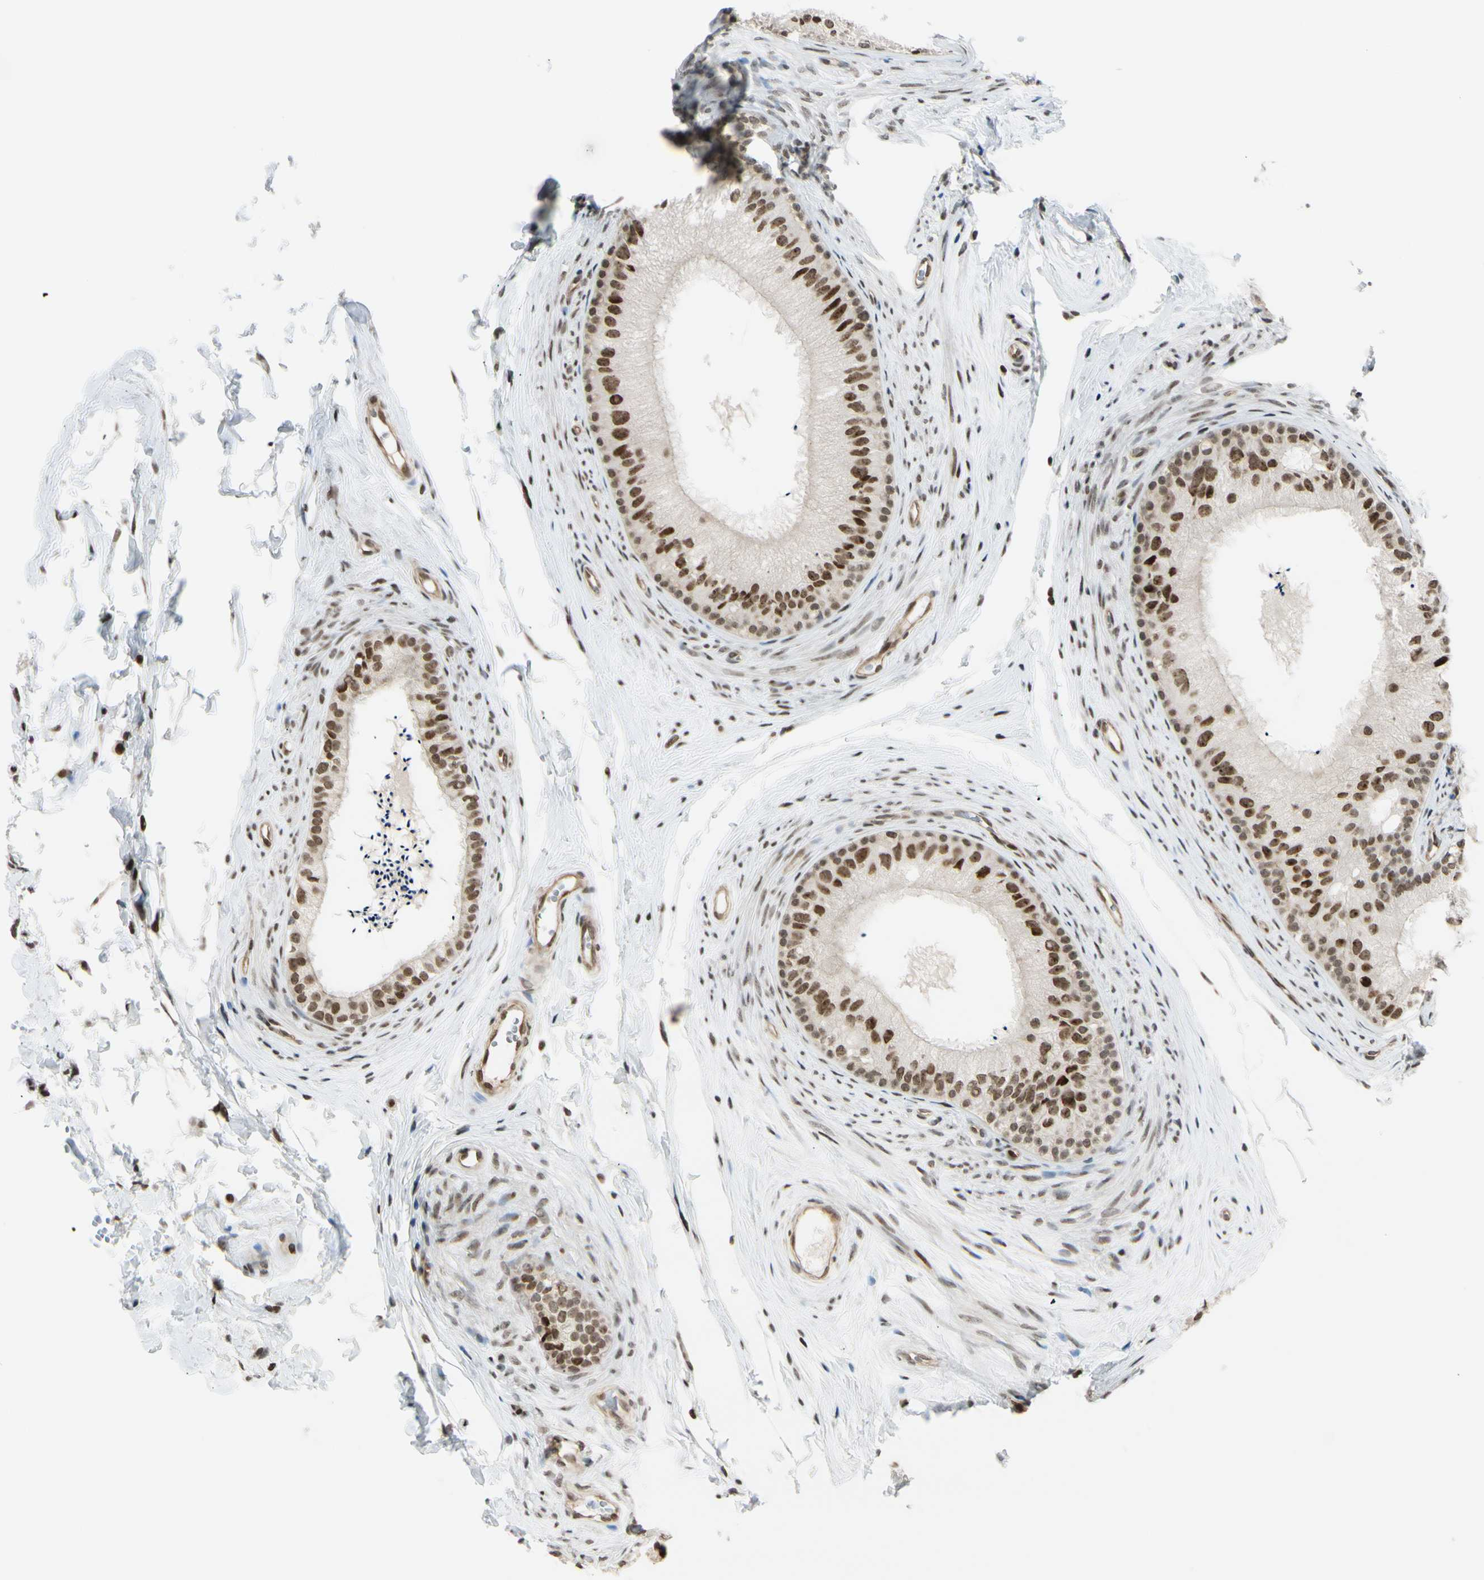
{"staining": {"intensity": "moderate", "quantity": ">75%", "location": "nuclear"}, "tissue": "epididymis", "cell_type": "Glandular cells", "image_type": "normal", "snomed": [{"axis": "morphology", "description": "Normal tissue, NOS"}, {"axis": "topography", "description": "Epididymis"}], "caption": "A photomicrograph of epididymis stained for a protein displays moderate nuclear brown staining in glandular cells.", "gene": "SUFU", "patient": {"sex": "male", "age": 56}}